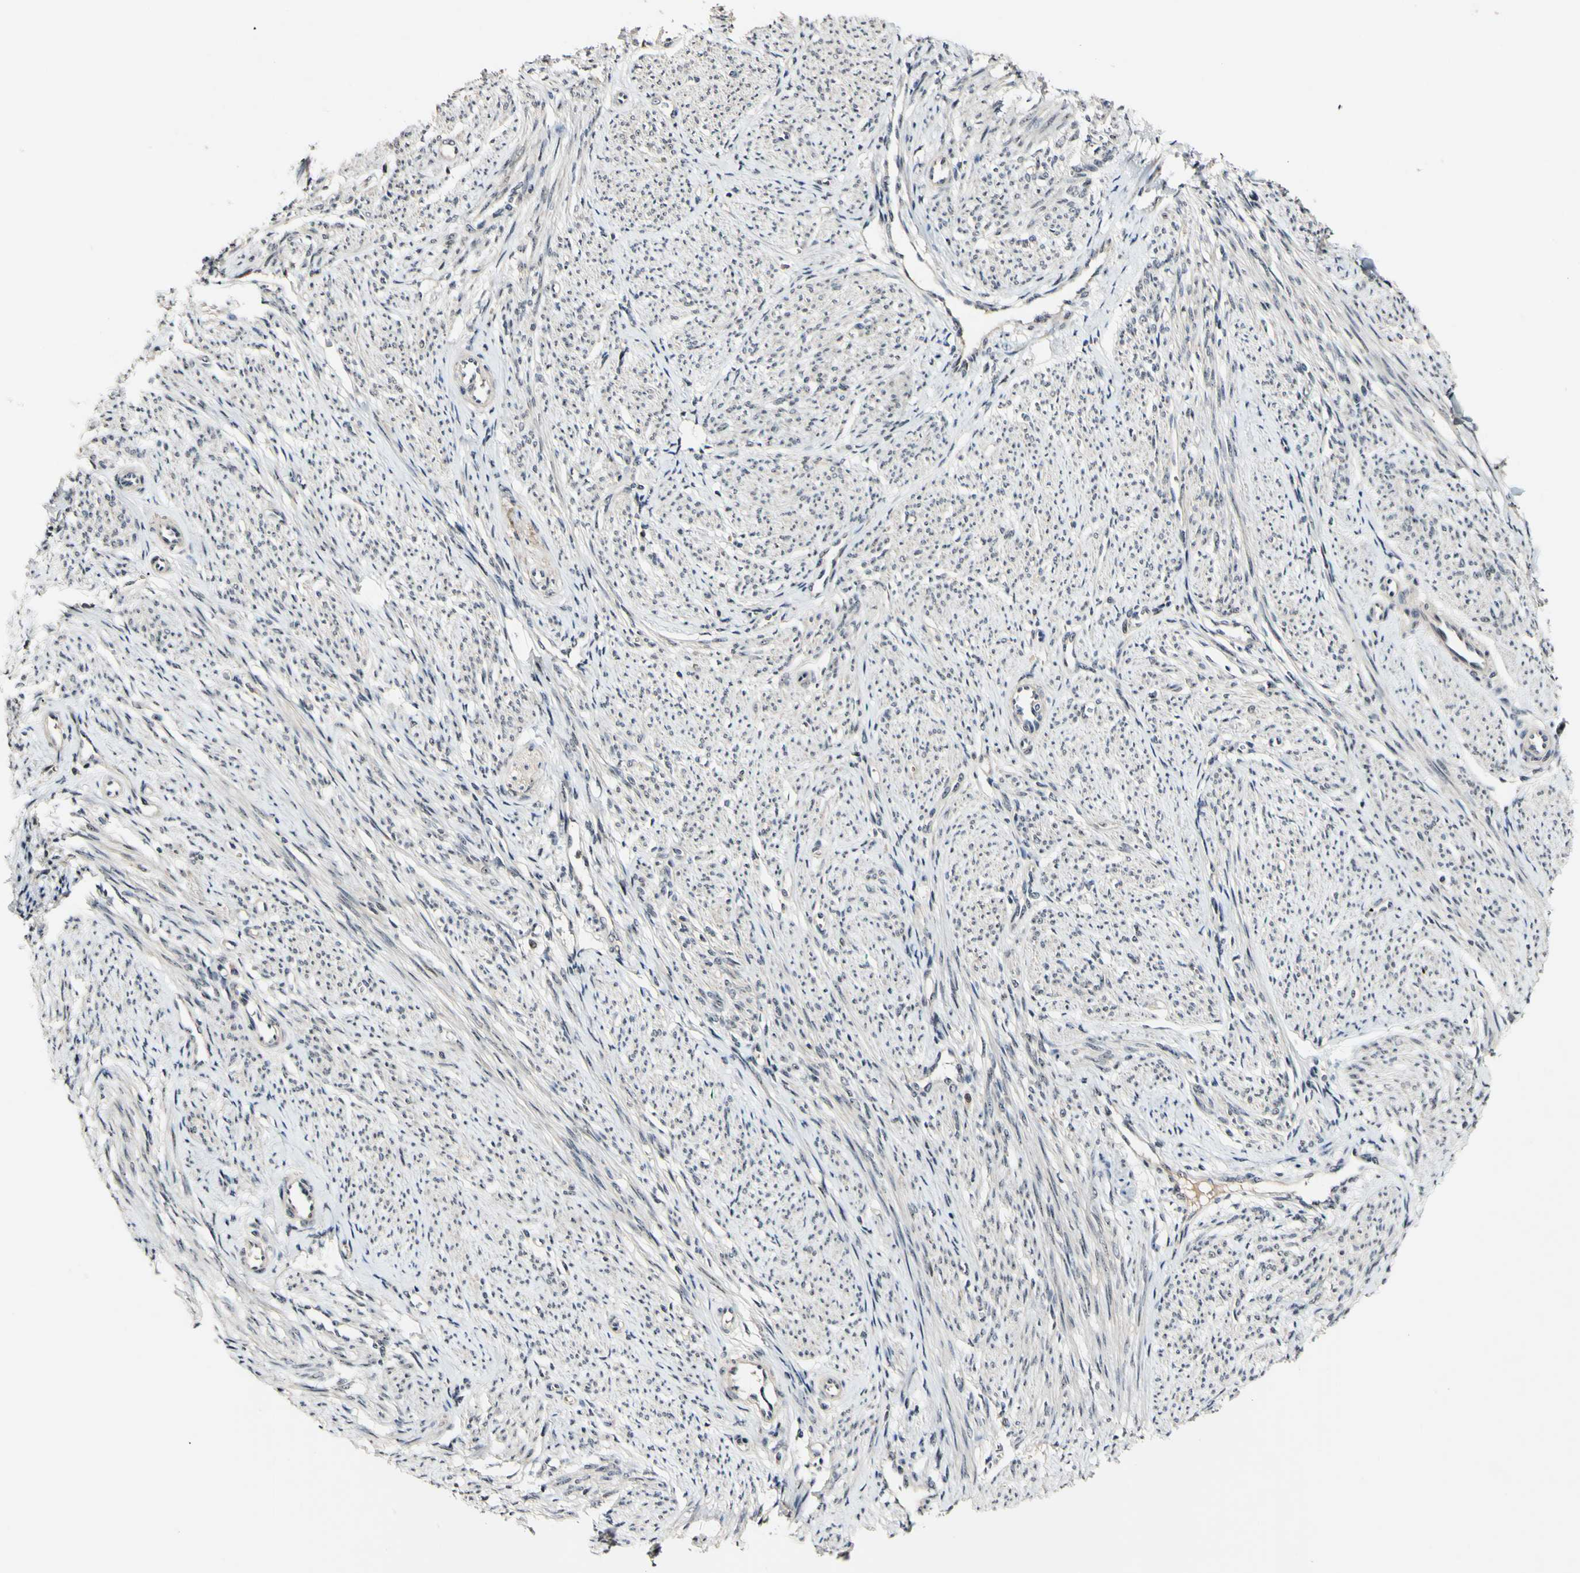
{"staining": {"intensity": "negative", "quantity": "none", "location": "none"}, "tissue": "smooth muscle", "cell_type": "Smooth muscle cells", "image_type": "normal", "snomed": [{"axis": "morphology", "description": "Normal tissue, NOS"}, {"axis": "topography", "description": "Smooth muscle"}], "caption": "Protein analysis of benign smooth muscle demonstrates no significant expression in smooth muscle cells. The staining was performed using DAB to visualize the protein expression in brown, while the nuclei were stained in blue with hematoxylin (Magnification: 20x).", "gene": "POLR2F", "patient": {"sex": "female", "age": 65}}